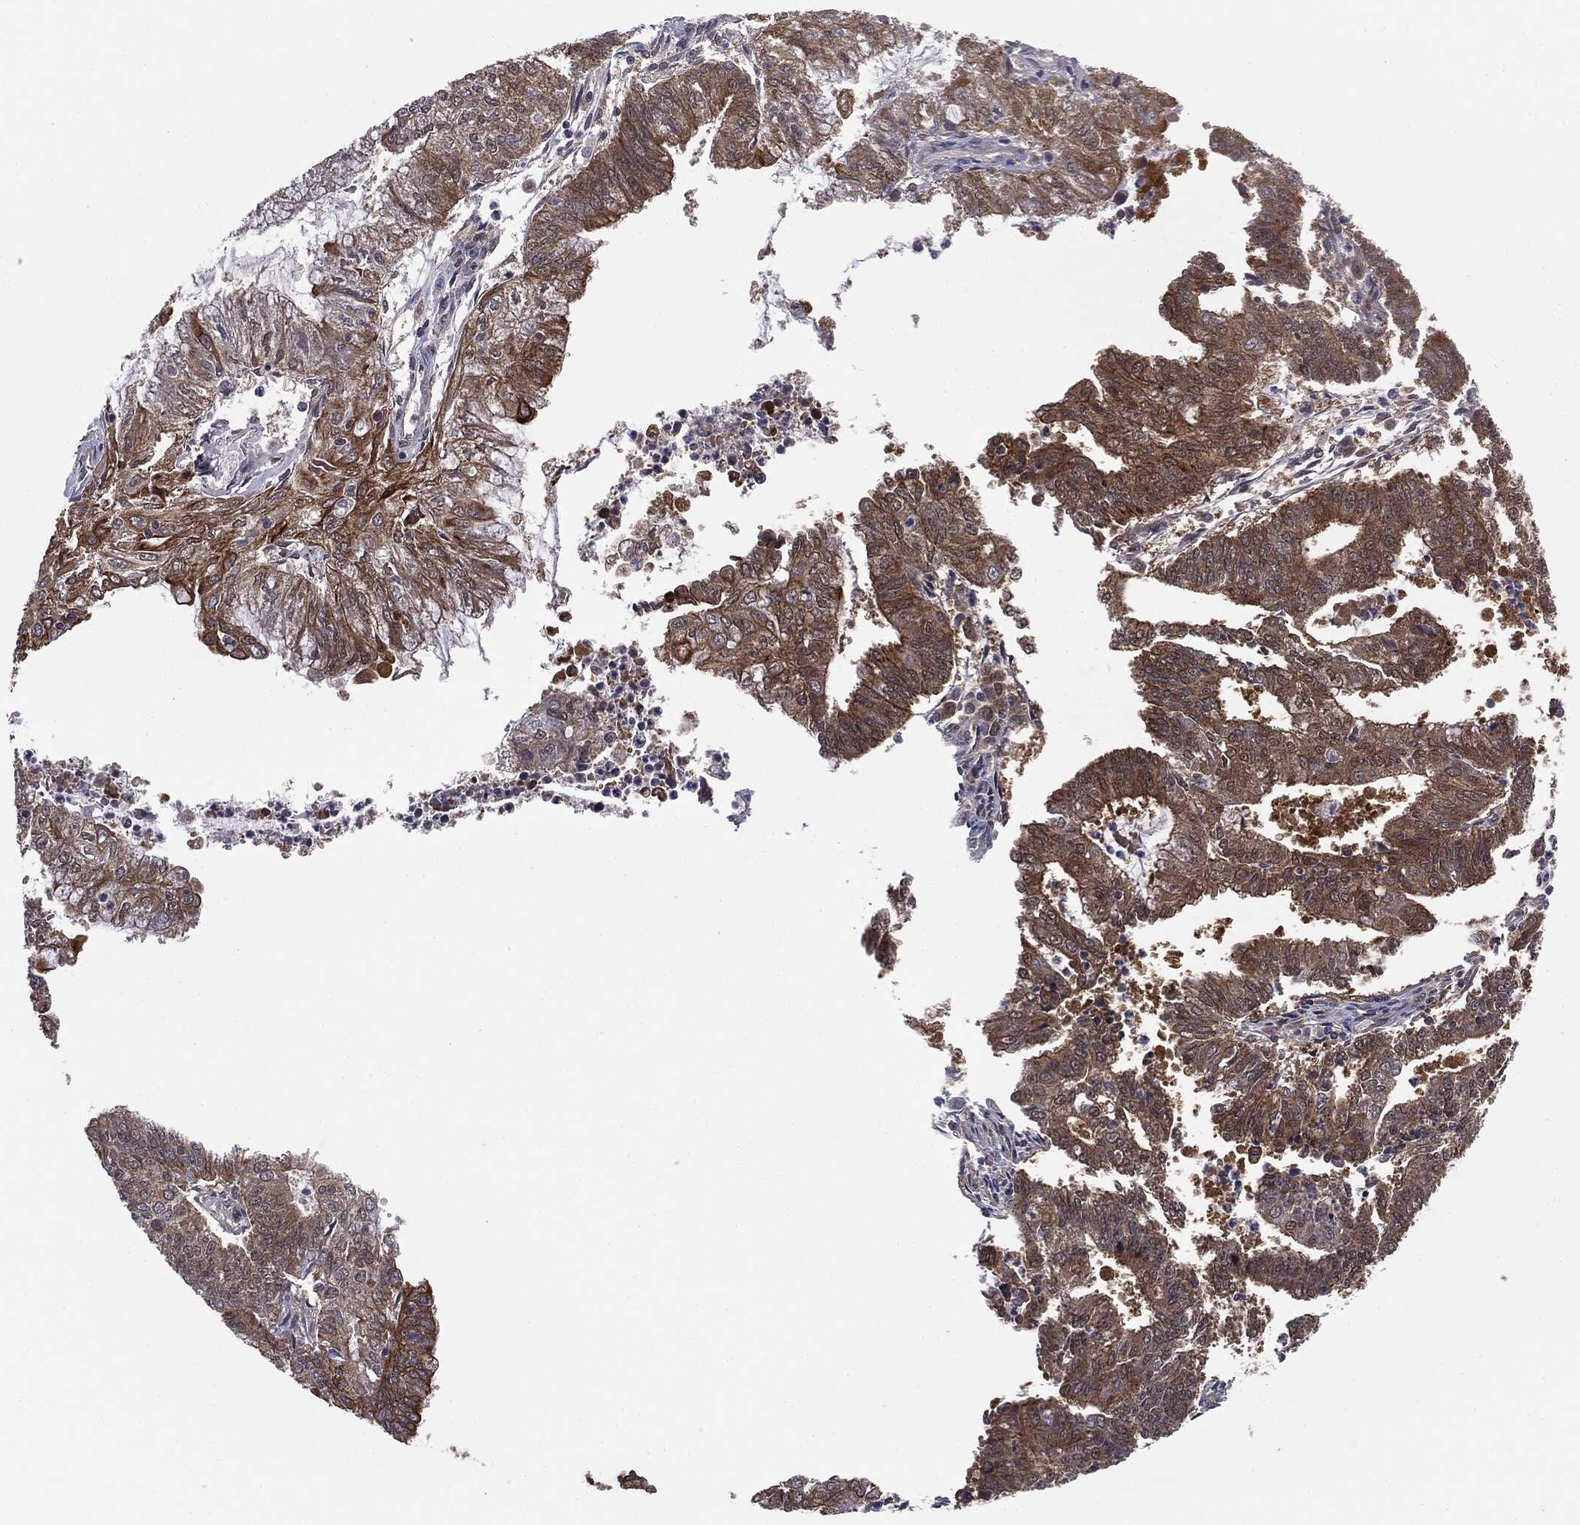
{"staining": {"intensity": "moderate", "quantity": ">75%", "location": "cytoplasmic/membranous"}, "tissue": "endometrial cancer", "cell_type": "Tumor cells", "image_type": "cancer", "snomed": [{"axis": "morphology", "description": "Adenocarcinoma, NOS"}, {"axis": "topography", "description": "Endometrium"}], "caption": "Endometrial cancer stained with a brown dye shows moderate cytoplasmic/membranous positive expression in approximately >75% of tumor cells.", "gene": "KRT7", "patient": {"sex": "female", "age": 61}}